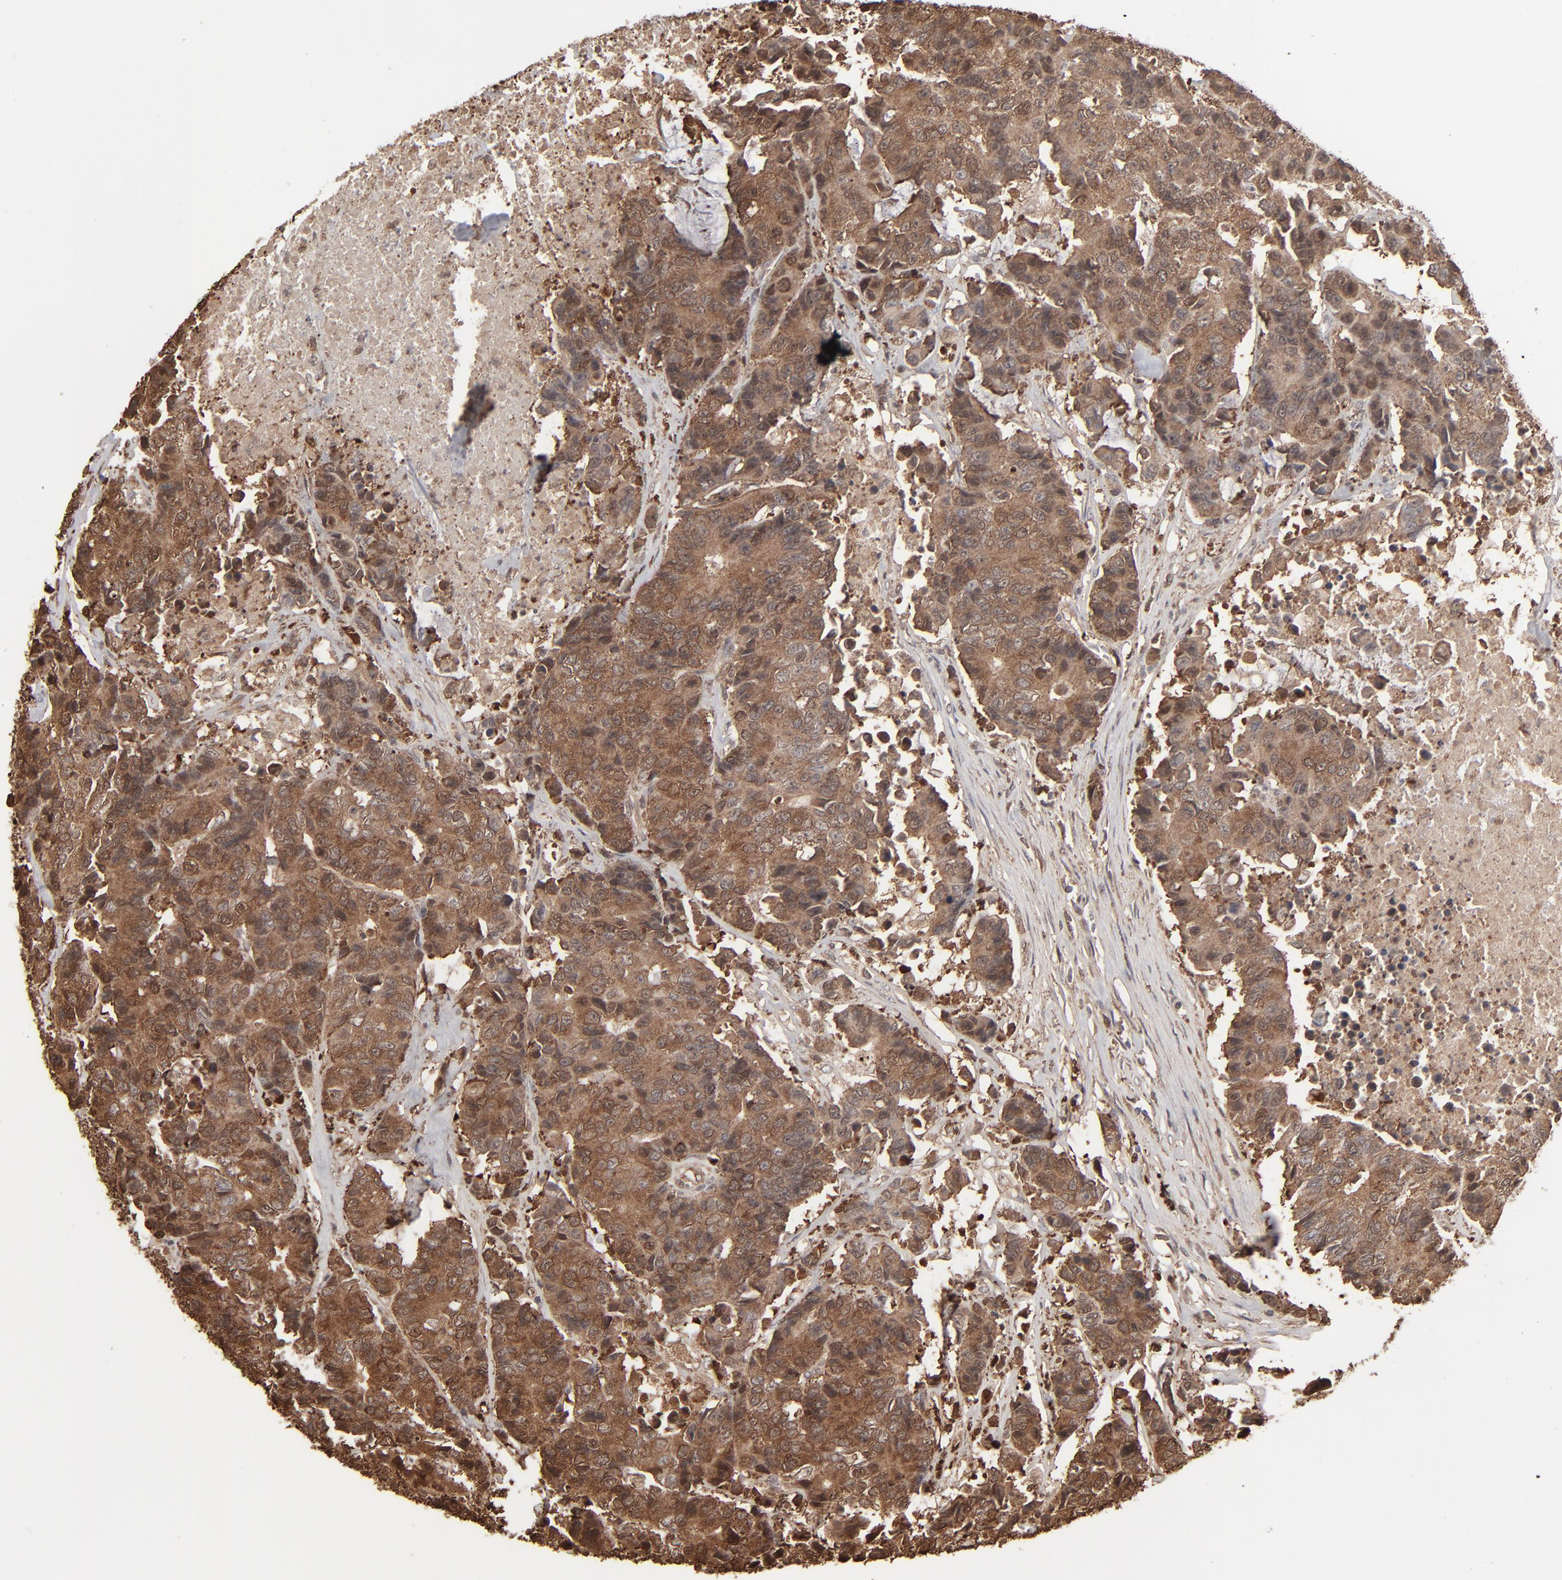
{"staining": {"intensity": "strong", "quantity": ">75%", "location": "cytoplasmic/membranous"}, "tissue": "colorectal cancer", "cell_type": "Tumor cells", "image_type": "cancer", "snomed": [{"axis": "morphology", "description": "Adenocarcinoma, NOS"}, {"axis": "topography", "description": "Colon"}], "caption": "Human colorectal cancer stained with a protein marker displays strong staining in tumor cells.", "gene": "NME1-NME2", "patient": {"sex": "female", "age": 86}}